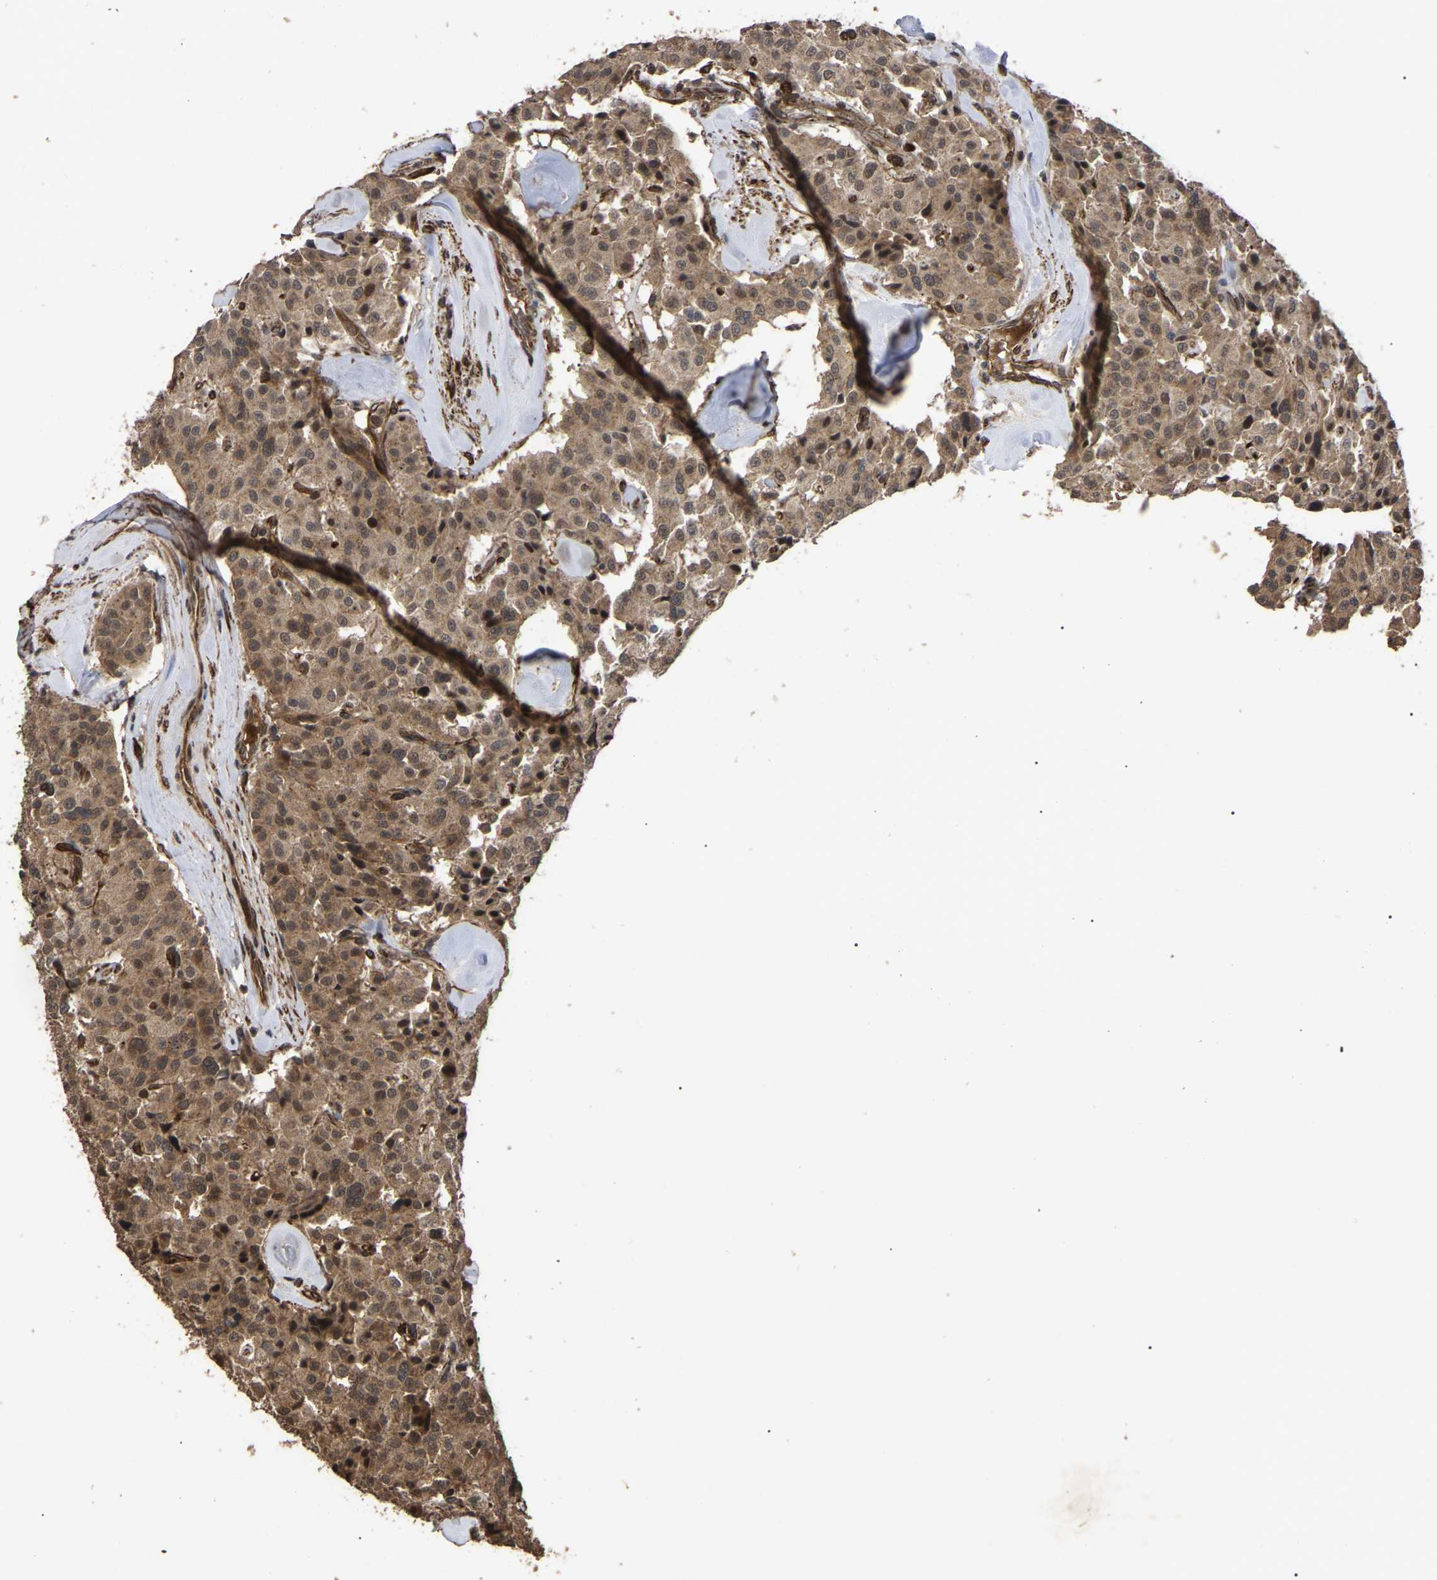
{"staining": {"intensity": "moderate", "quantity": ">75%", "location": "cytoplasmic/membranous"}, "tissue": "carcinoid", "cell_type": "Tumor cells", "image_type": "cancer", "snomed": [{"axis": "morphology", "description": "Carcinoid, malignant, NOS"}, {"axis": "topography", "description": "Lung"}], "caption": "Moderate cytoplasmic/membranous positivity is appreciated in about >75% of tumor cells in carcinoid.", "gene": "FAM161B", "patient": {"sex": "male", "age": 30}}